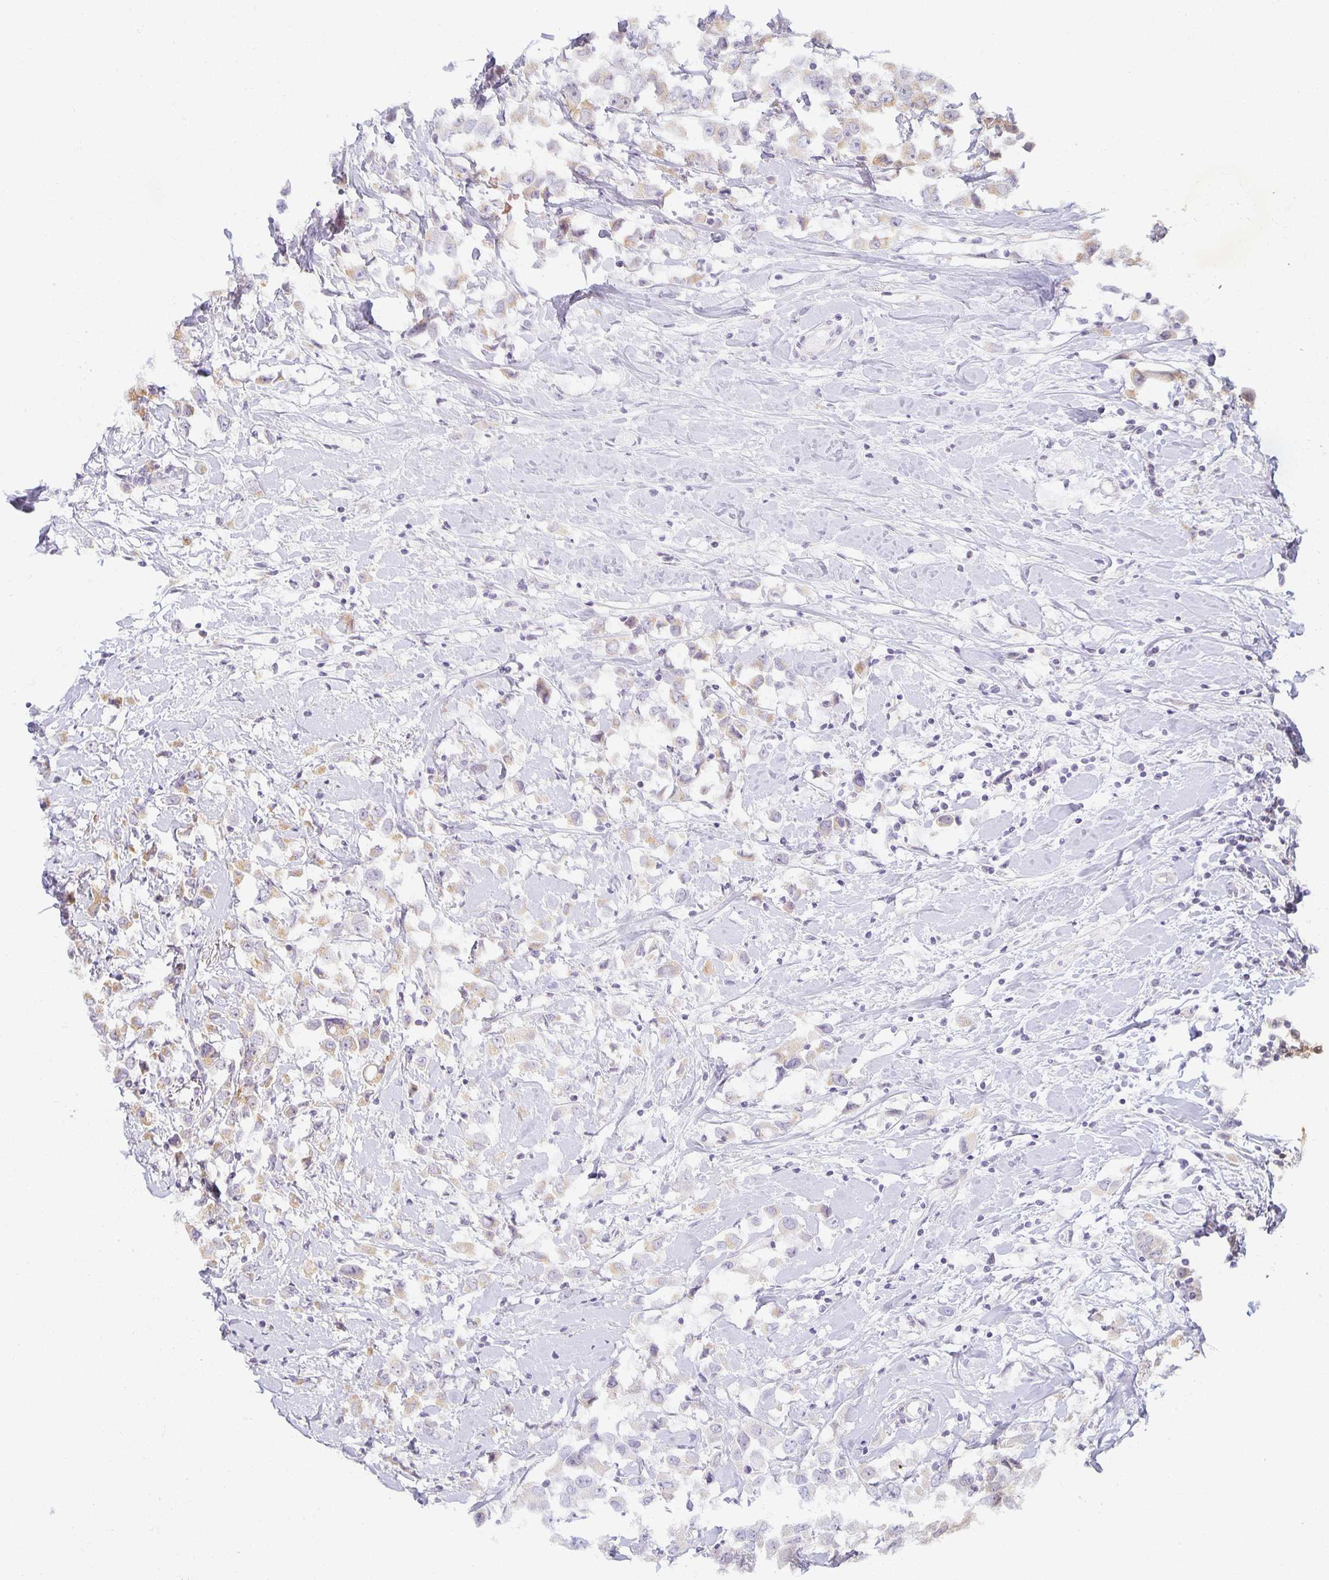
{"staining": {"intensity": "moderate", "quantity": "25%-75%", "location": "cytoplasmic/membranous"}, "tissue": "breast cancer", "cell_type": "Tumor cells", "image_type": "cancer", "snomed": [{"axis": "morphology", "description": "Duct carcinoma"}, {"axis": "topography", "description": "Breast"}], "caption": "Immunohistochemical staining of intraductal carcinoma (breast) reveals moderate cytoplasmic/membranous protein positivity in approximately 25%-75% of tumor cells.", "gene": "EHF", "patient": {"sex": "female", "age": 61}}